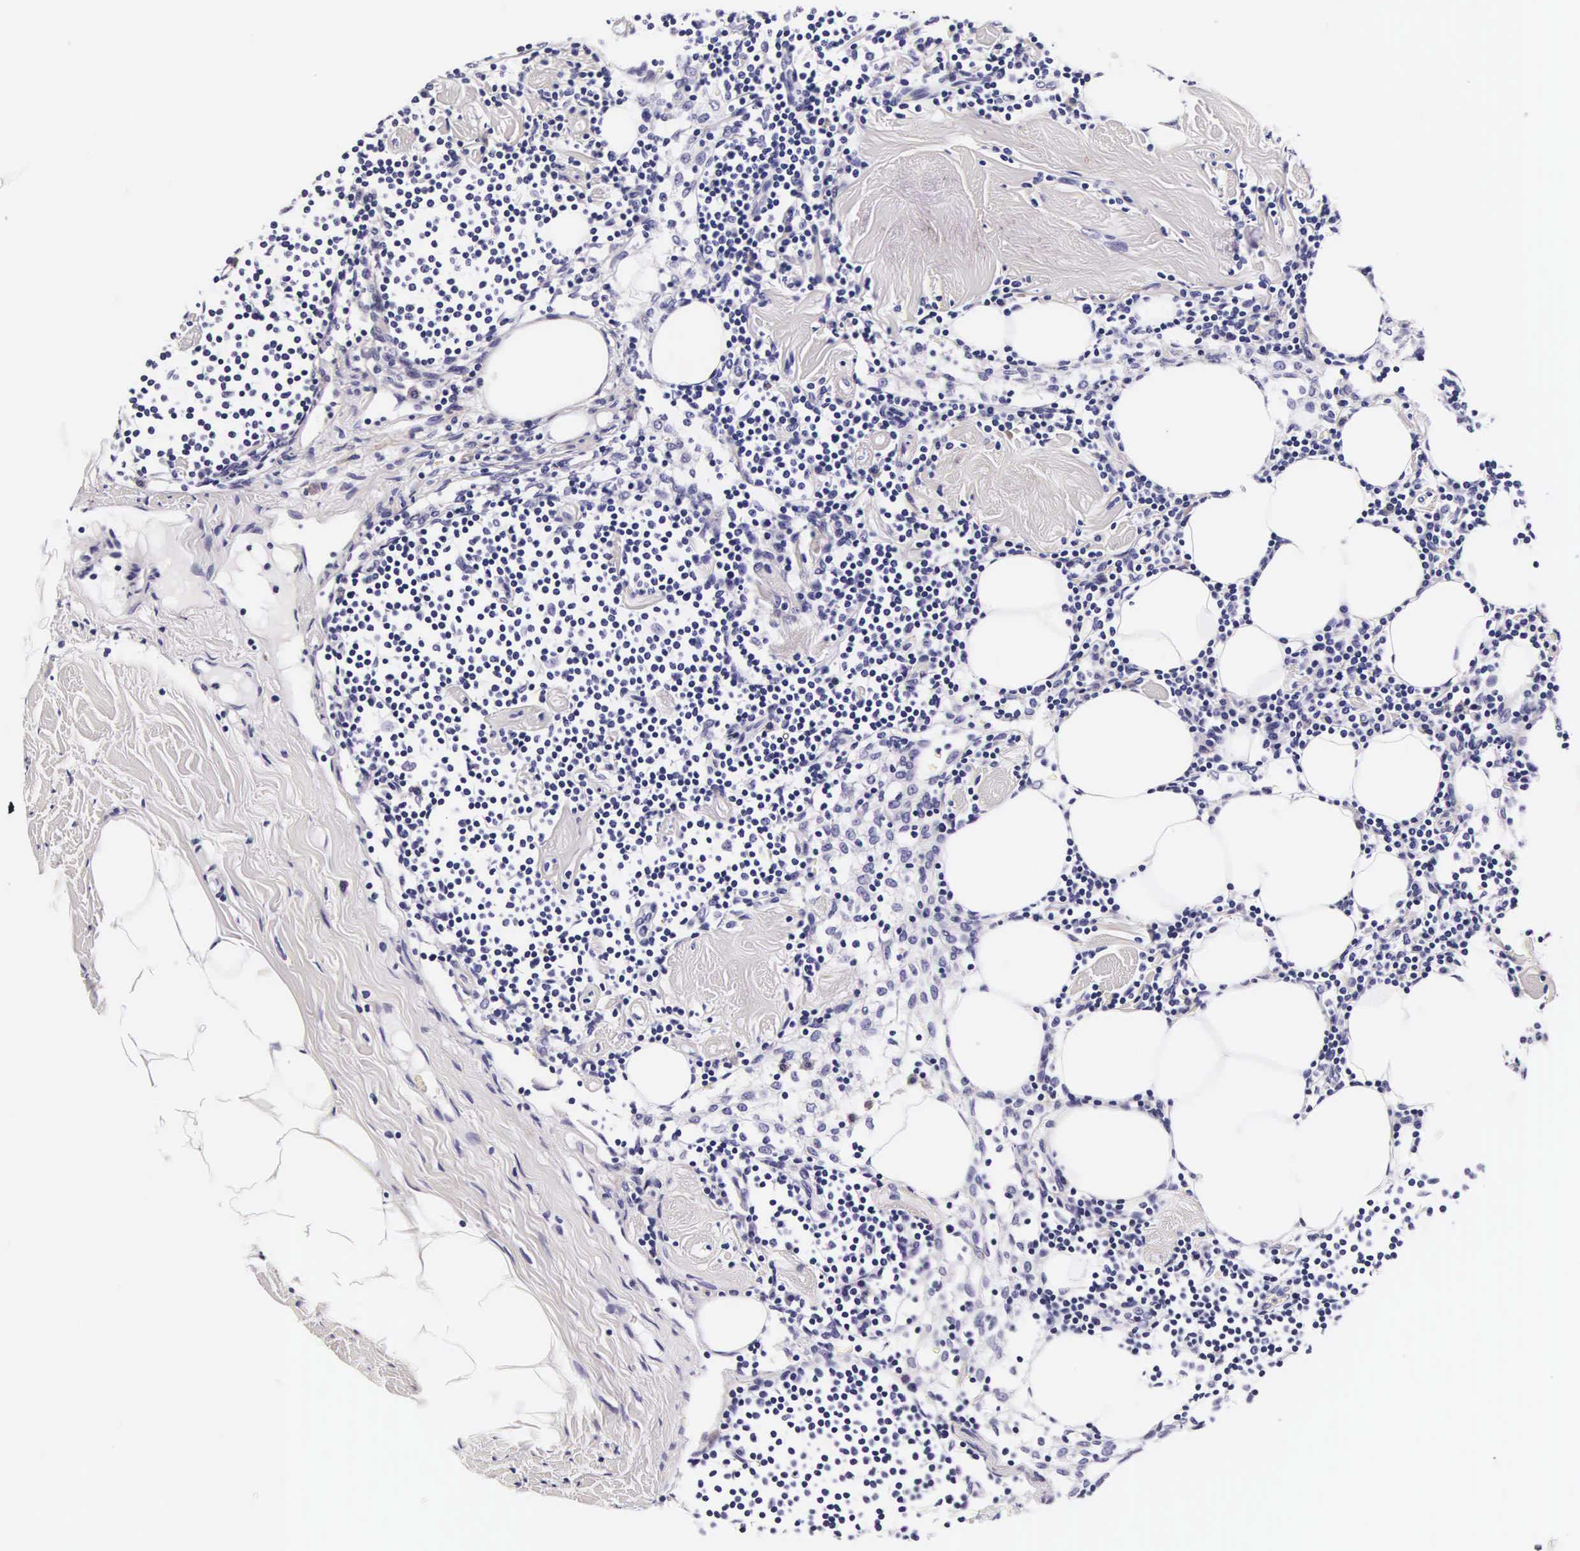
{"staining": {"intensity": "negative", "quantity": "none", "location": "none"}, "tissue": "lymph node", "cell_type": "Germinal center cells", "image_type": "normal", "snomed": [{"axis": "morphology", "description": "Normal tissue, NOS"}, {"axis": "topography", "description": "Lymph node"}], "caption": "Immunohistochemistry photomicrograph of normal human lymph node stained for a protein (brown), which exhibits no staining in germinal center cells.", "gene": "UPRT", "patient": {"sex": "male", "age": 67}}